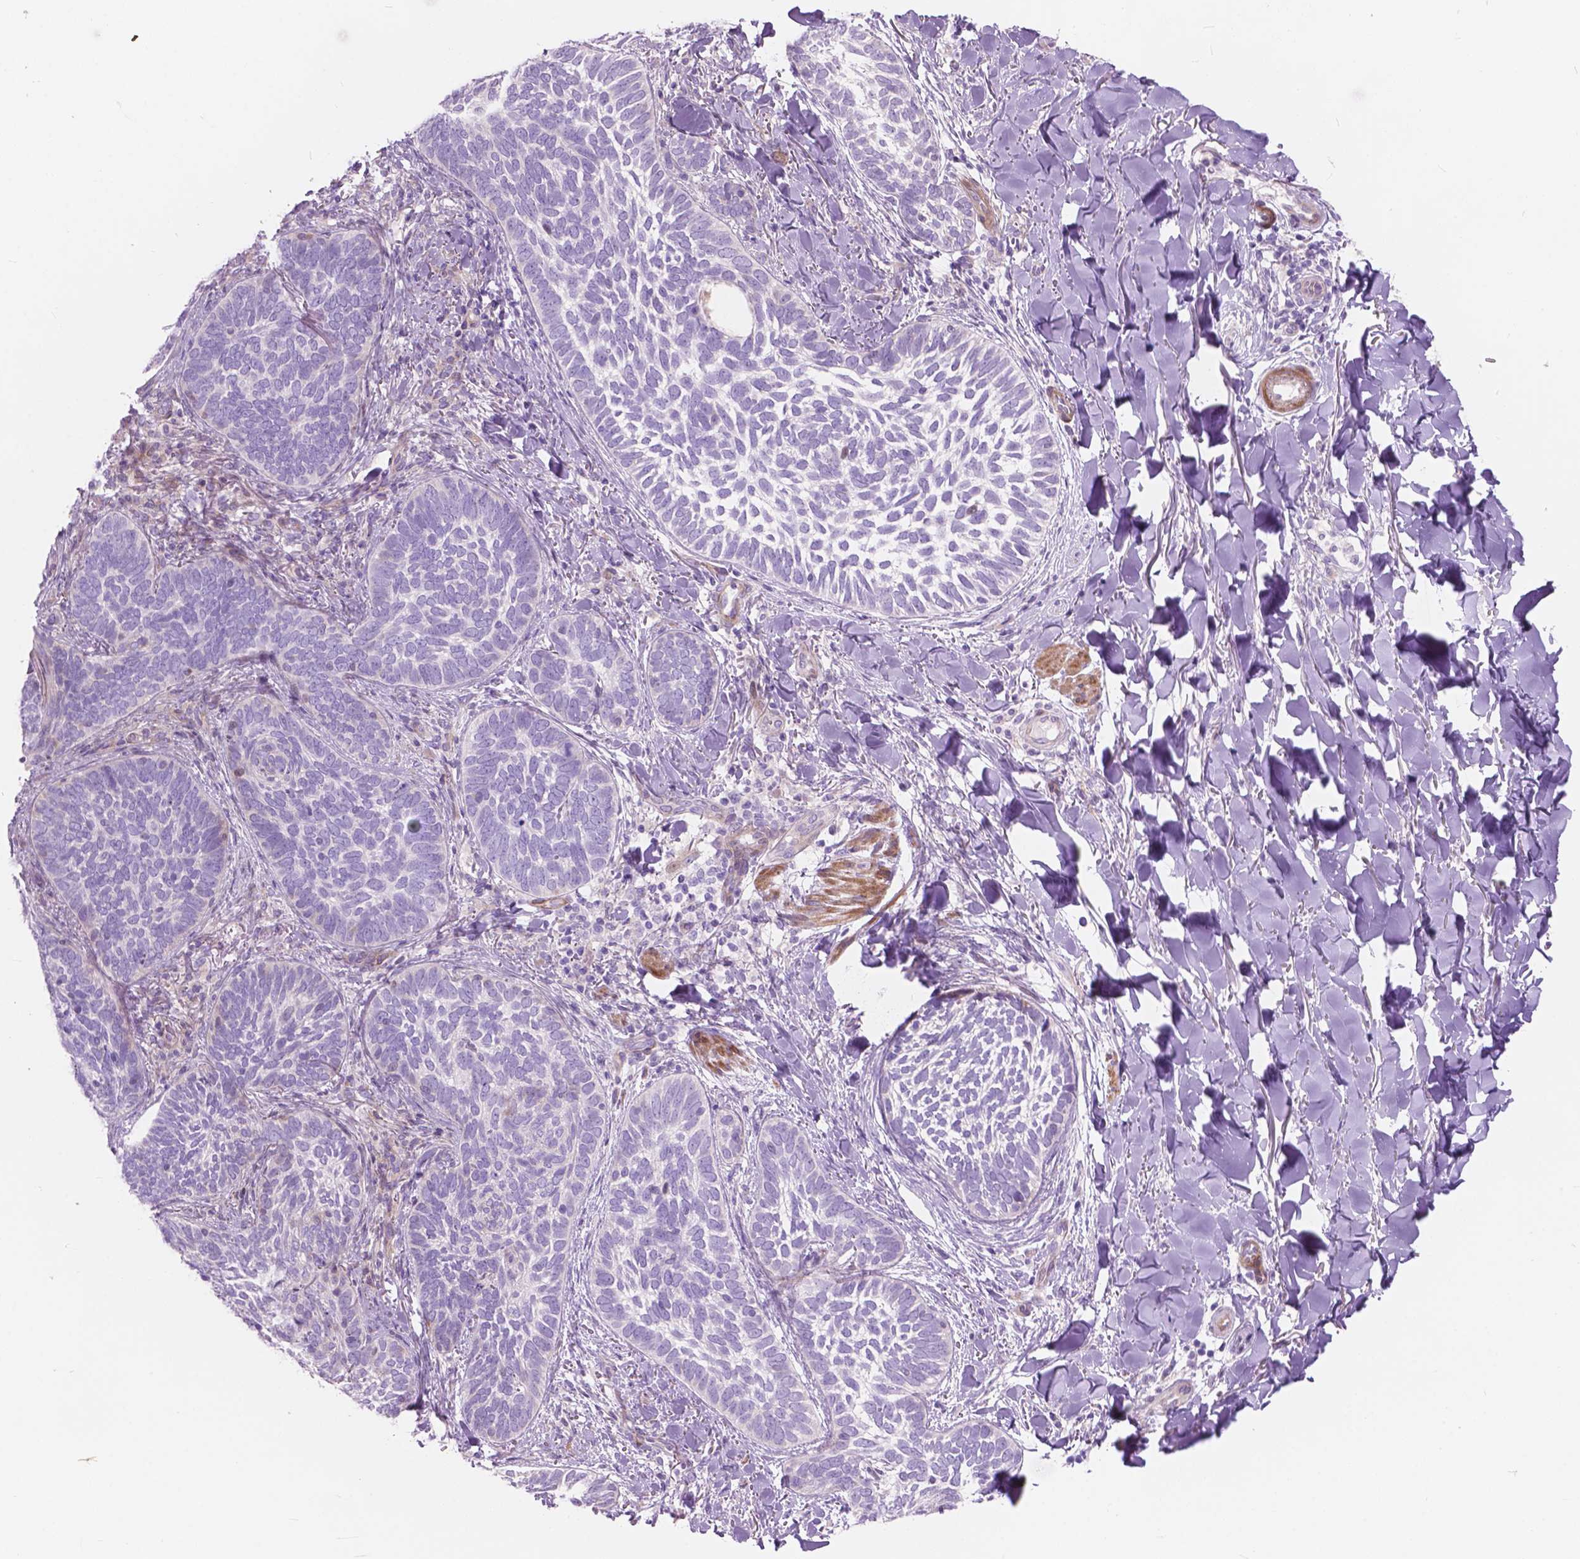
{"staining": {"intensity": "negative", "quantity": "none", "location": "none"}, "tissue": "skin cancer", "cell_type": "Tumor cells", "image_type": "cancer", "snomed": [{"axis": "morphology", "description": "Normal tissue, NOS"}, {"axis": "morphology", "description": "Basal cell carcinoma"}, {"axis": "topography", "description": "Skin"}], "caption": "Skin cancer (basal cell carcinoma) stained for a protein using immunohistochemistry (IHC) displays no expression tumor cells.", "gene": "MORN1", "patient": {"sex": "male", "age": 46}}